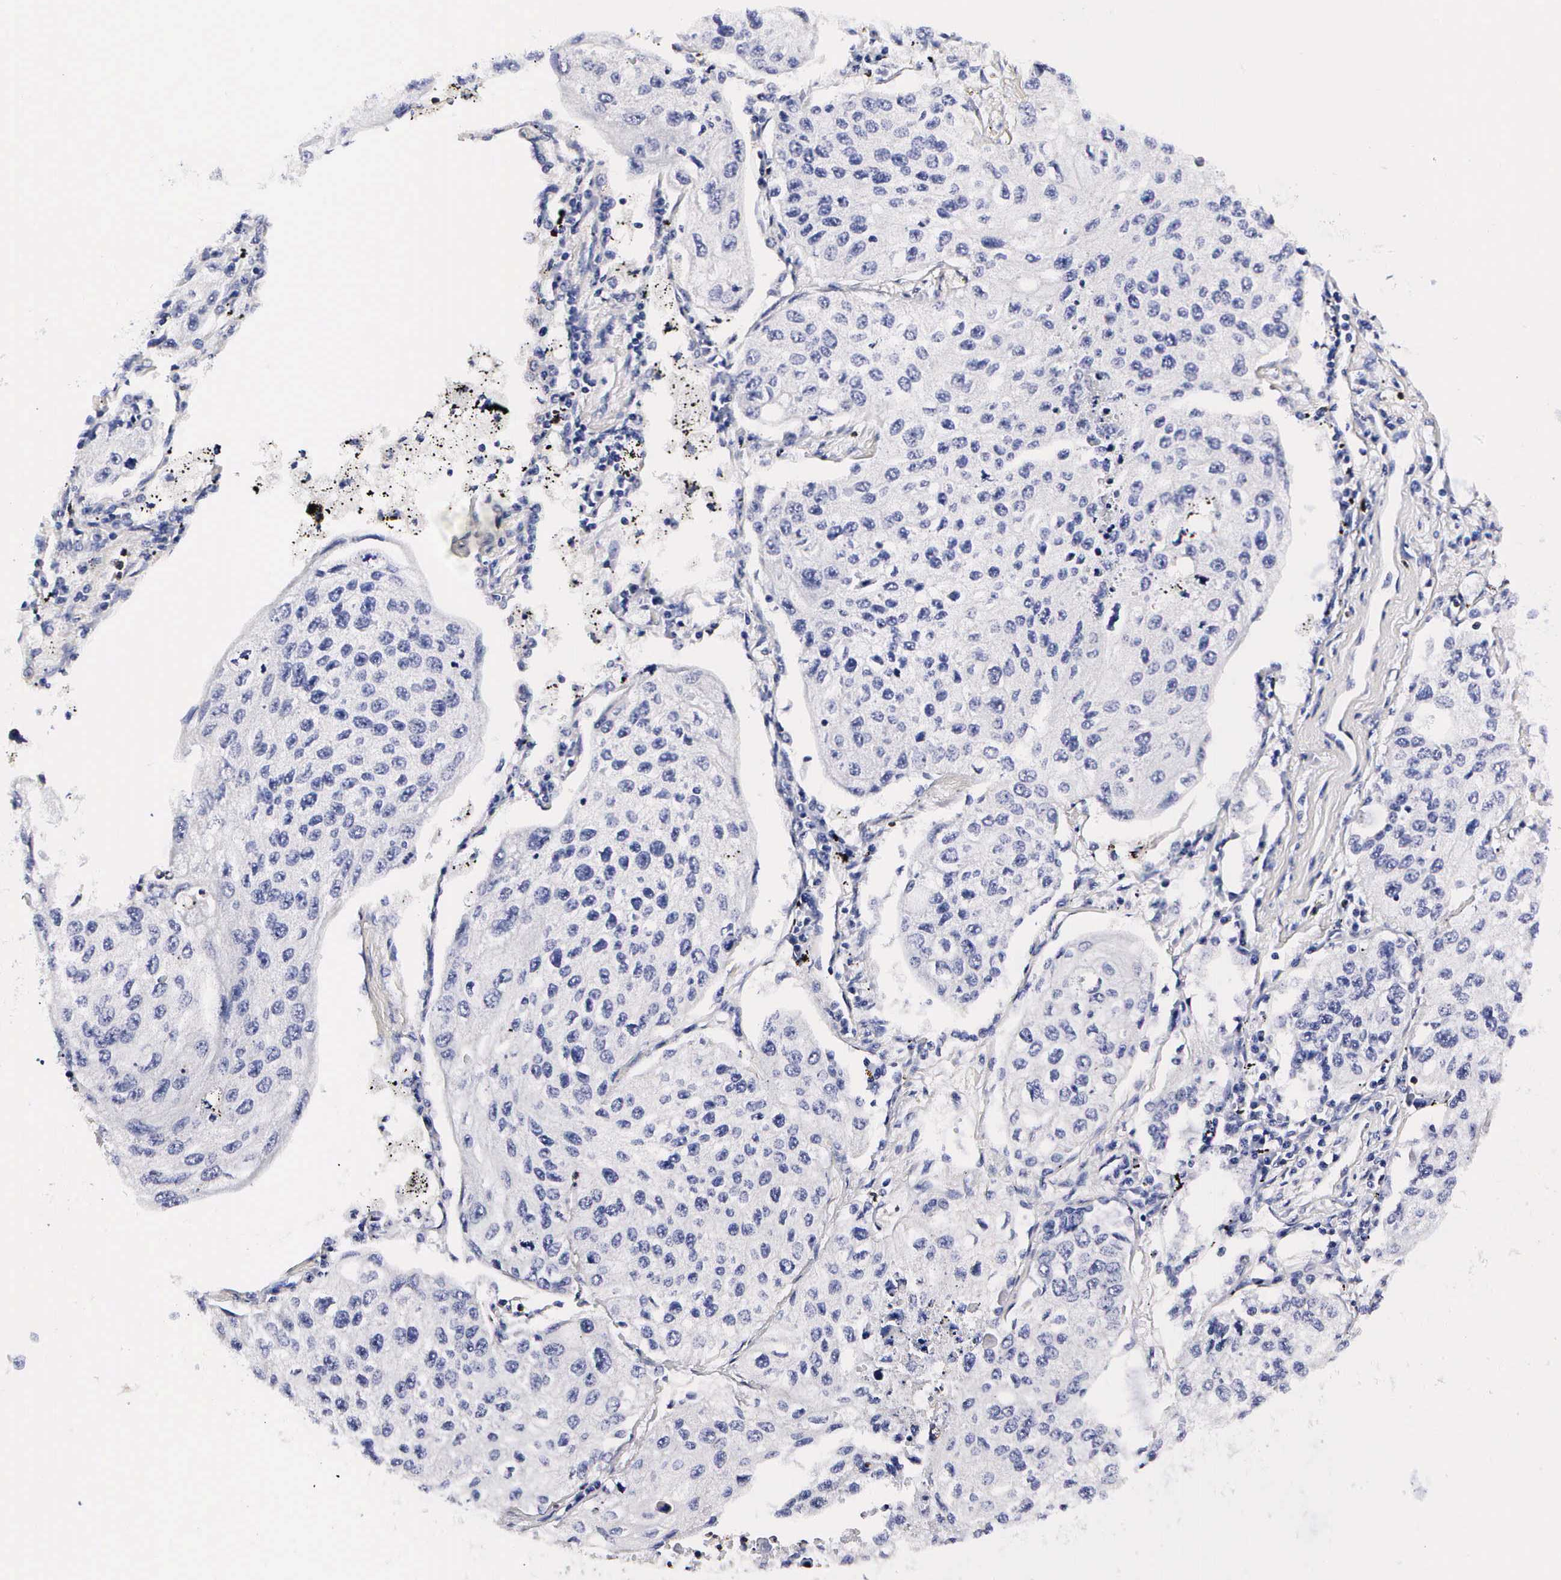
{"staining": {"intensity": "negative", "quantity": "none", "location": "none"}, "tissue": "lung cancer", "cell_type": "Tumor cells", "image_type": "cancer", "snomed": [{"axis": "morphology", "description": "Squamous cell carcinoma, NOS"}, {"axis": "topography", "description": "Lung"}], "caption": "Squamous cell carcinoma (lung) stained for a protein using immunohistochemistry (IHC) displays no expression tumor cells.", "gene": "RNASE6", "patient": {"sex": "male", "age": 75}}